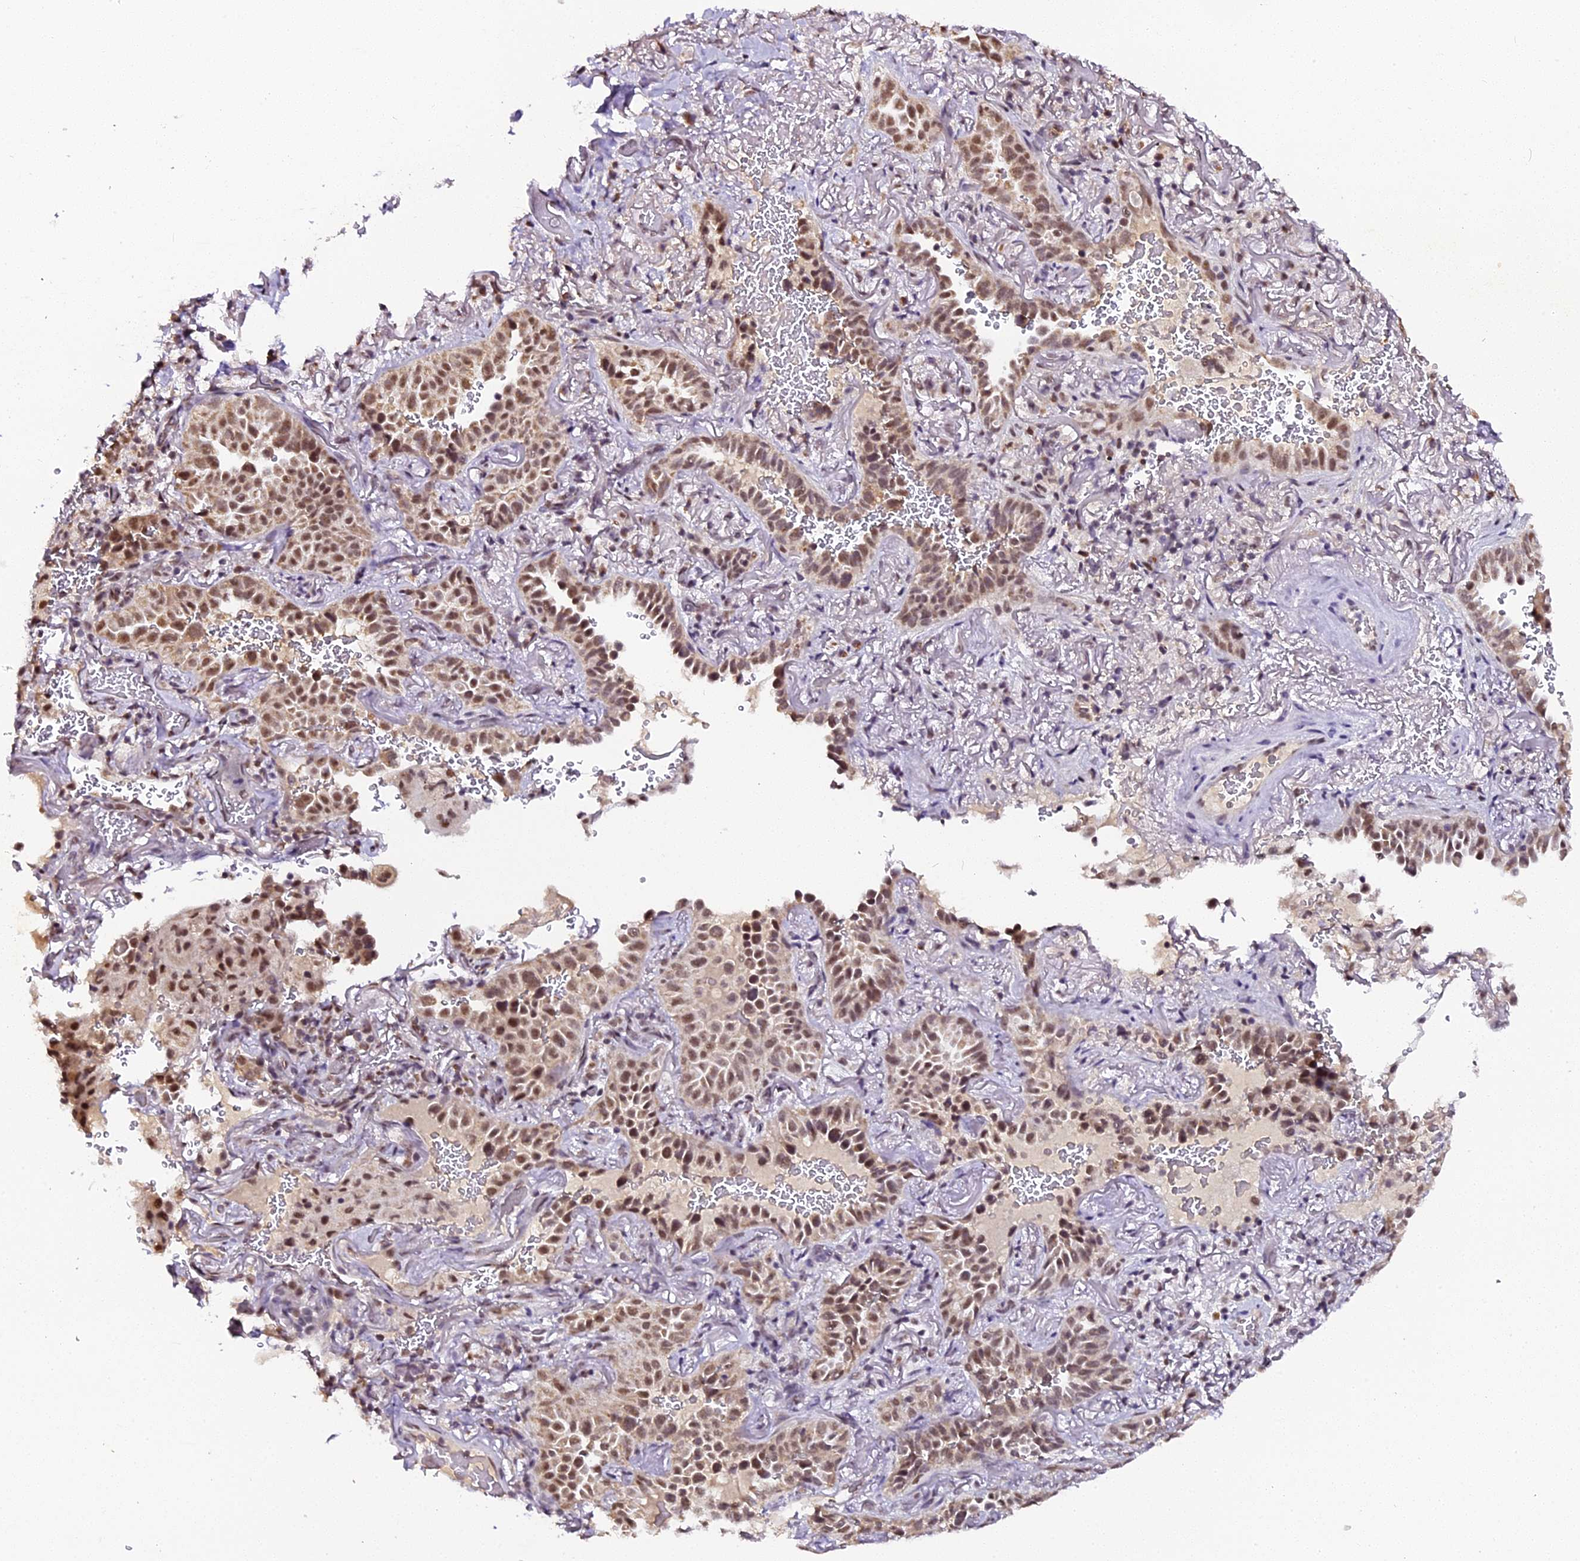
{"staining": {"intensity": "moderate", "quantity": ">75%", "location": "nuclear"}, "tissue": "lung cancer", "cell_type": "Tumor cells", "image_type": "cancer", "snomed": [{"axis": "morphology", "description": "Adenocarcinoma, NOS"}, {"axis": "topography", "description": "Lung"}], "caption": "Moderate nuclear staining for a protein is present in approximately >75% of tumor cells of adenocarcinoma (lung) using immunohistochemistry.", "gene": "NCBP1", "patient": {"sex": "female", "age": 69}}